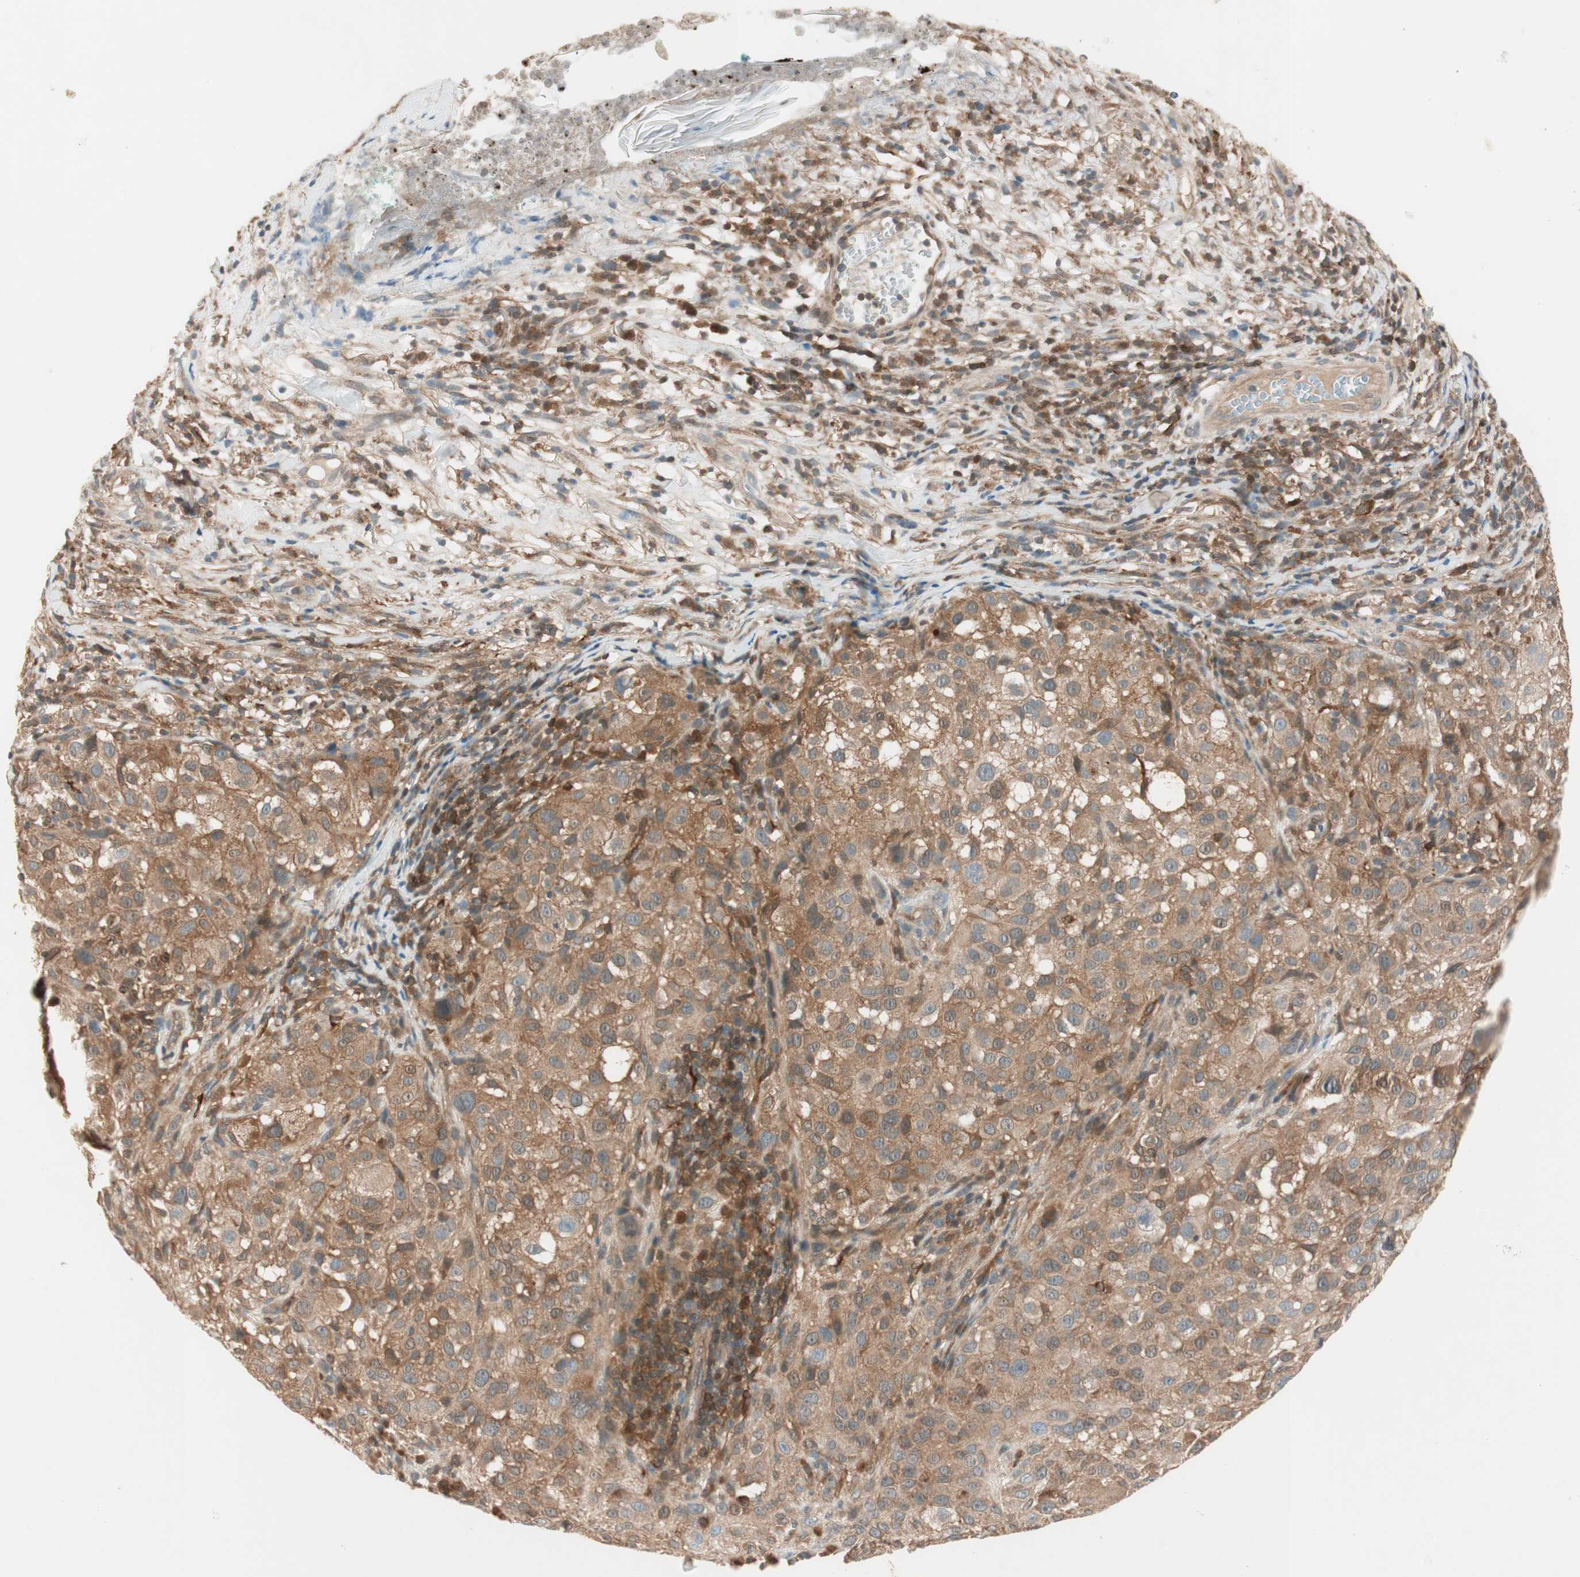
{"staining": {"intensity": "moderate", "quantity": ">75%", "location": "cytoplasmic/membranous"}, "tissue": "melanoma", "cell_type": "Tumor cells", "image_type": "cancer", "snomed": [{"axis": "morphology", "description": "Necrosis, NOS"}, {"axis": "morphology", "description": "Malignant melanoma, NOS"}, {"axis": "topography", "description": "Skin"}], "caption": "Immunohistochemical staining of melanoma exhibits medium levels of moderate cytoplasmic/membranous protein staining in about >75% of tumor cells.", "gene": "GALT", "patient": {"sex": "female", "age": 87}}